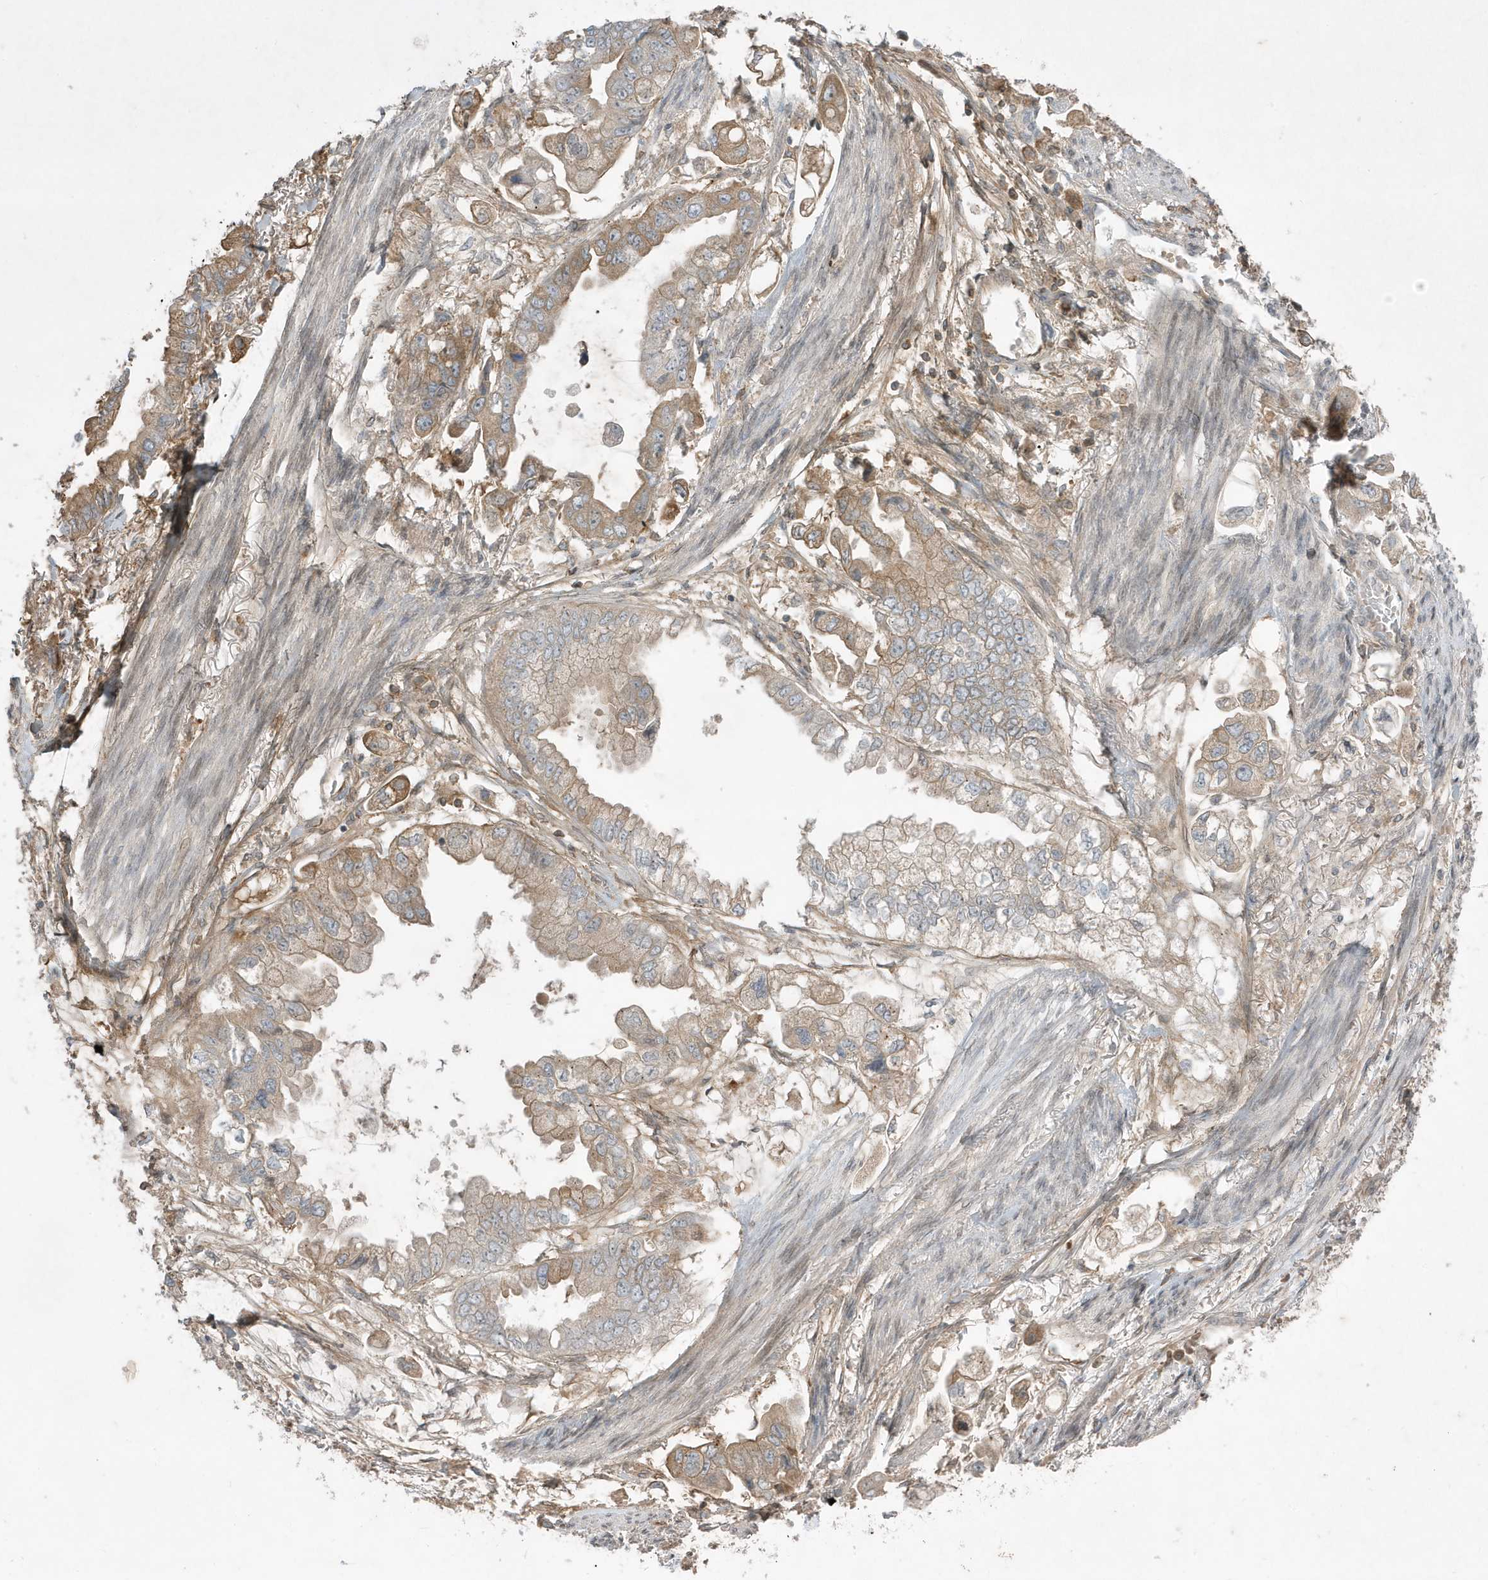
{"staining": {"intensity": "moderate", "quantity": ">75%", "location": "cytoplasmic/membranous"}, "tissue": "stomach cancer", "cell_type": "Tumor cells", "image_type": "cancer", "snomed": [{"axis": "morphology", "description": "Adenocarcinoma, NOS"}, {"axis": "topography", "description": "Stomach"}], "caption": "This is a micrograph of immunohistochemistry (IHC) staining of adenocarcinoma (stomach), which shows moderate staining in the cytoplasmic/membranous of tumor cells.", "gene": "FNDC1", "patient": {"sex": "male", "age": 62}}